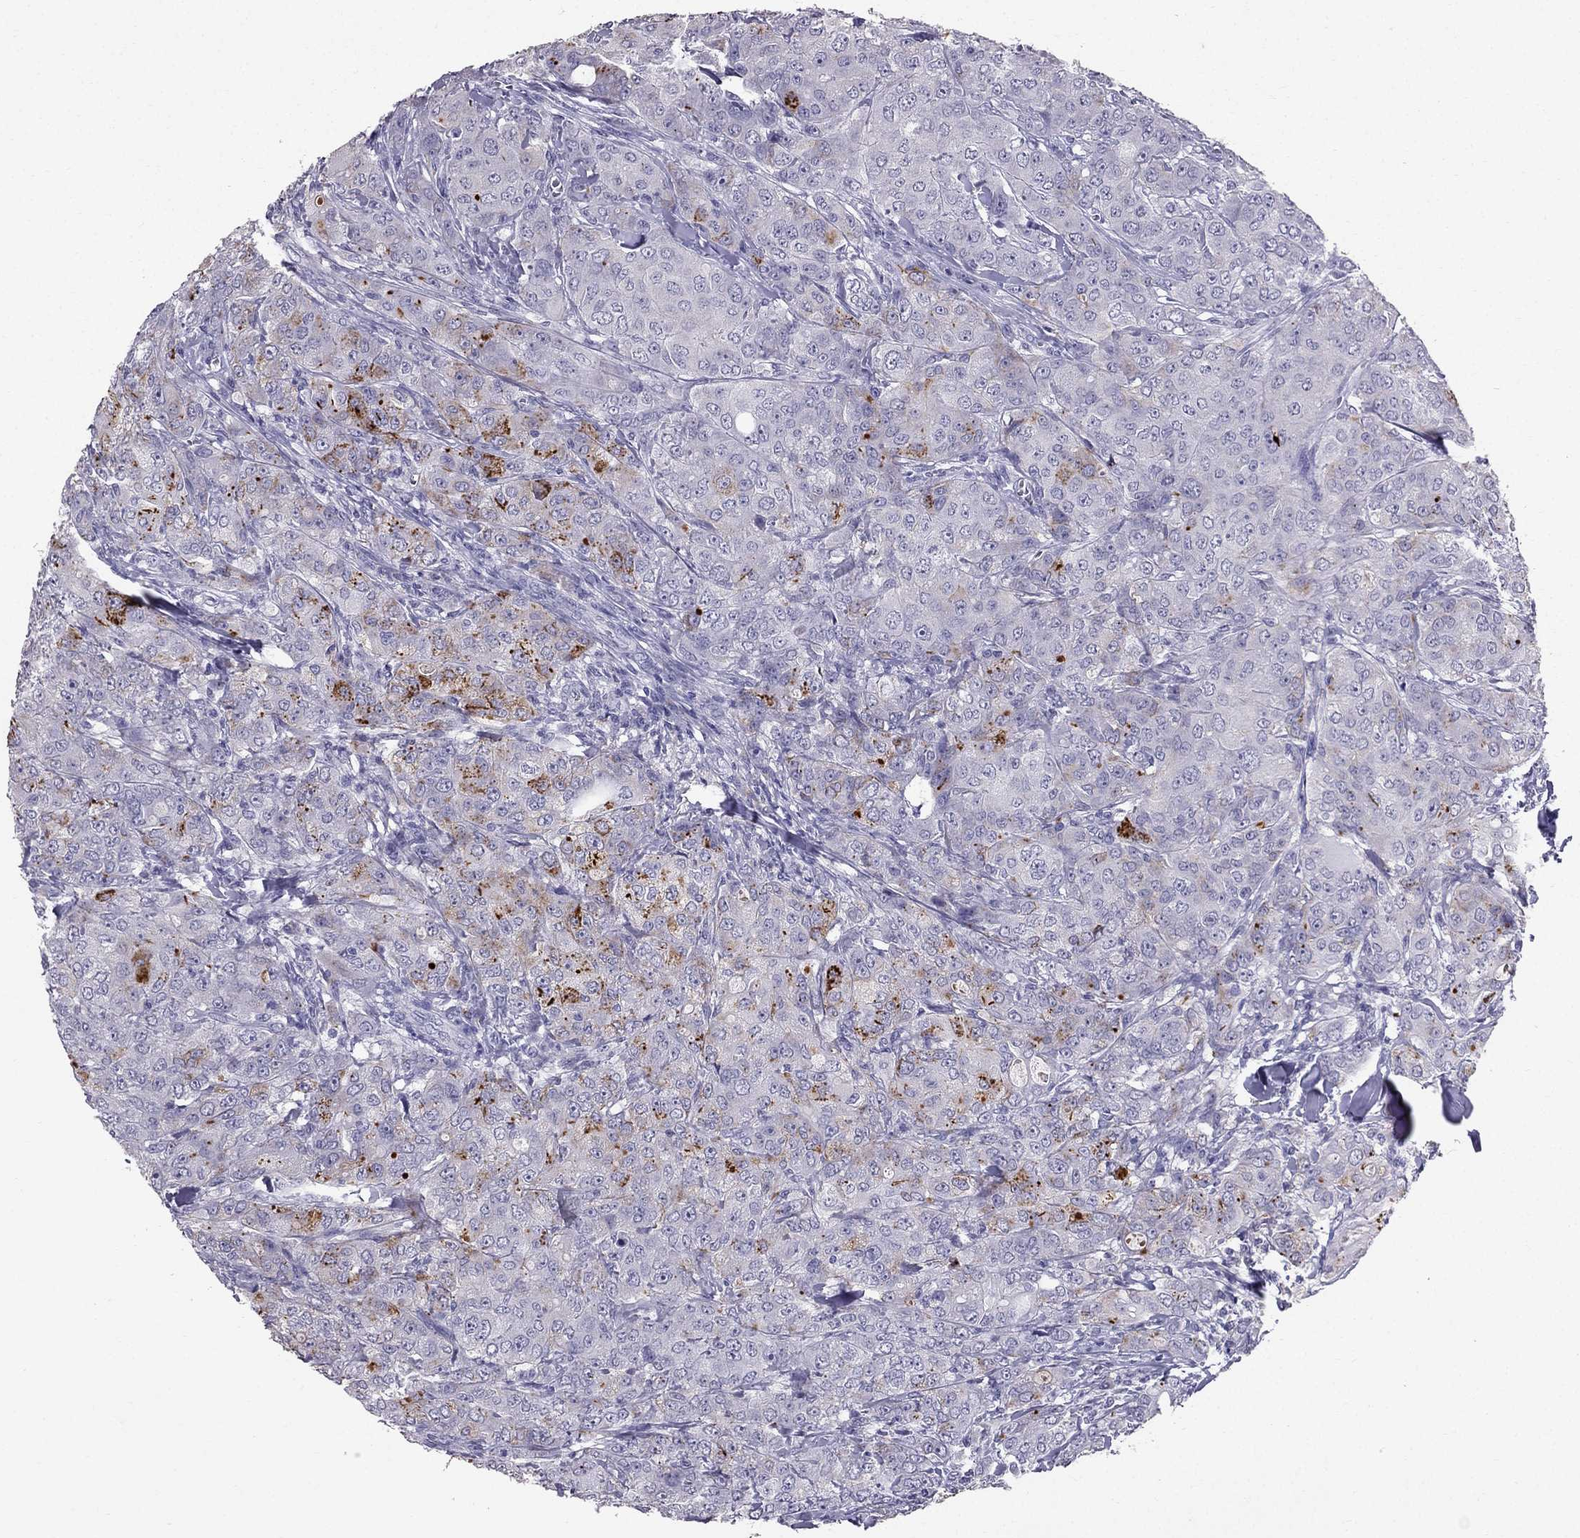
{"staining": {"intensity": "strong", "quantity": "<25%", "location": "cytoplasmic/membranous"}, "tissue": "breast cancer", "cell_type": "Tumor cells", "image_type": "cancer", "snomed": [{"axis": "morphology", "description": "Duct carcinoma"}, {"axis": "topography", "description": "Breast"}], "caption": "Breast cancer stained for a protein (brown) demonstrates strong cytoplasmic/membranous positive positivity in approximately <25% of tumor cells.", "gene": "SCG5", "patient": {"sex": "female", "age": 43}}